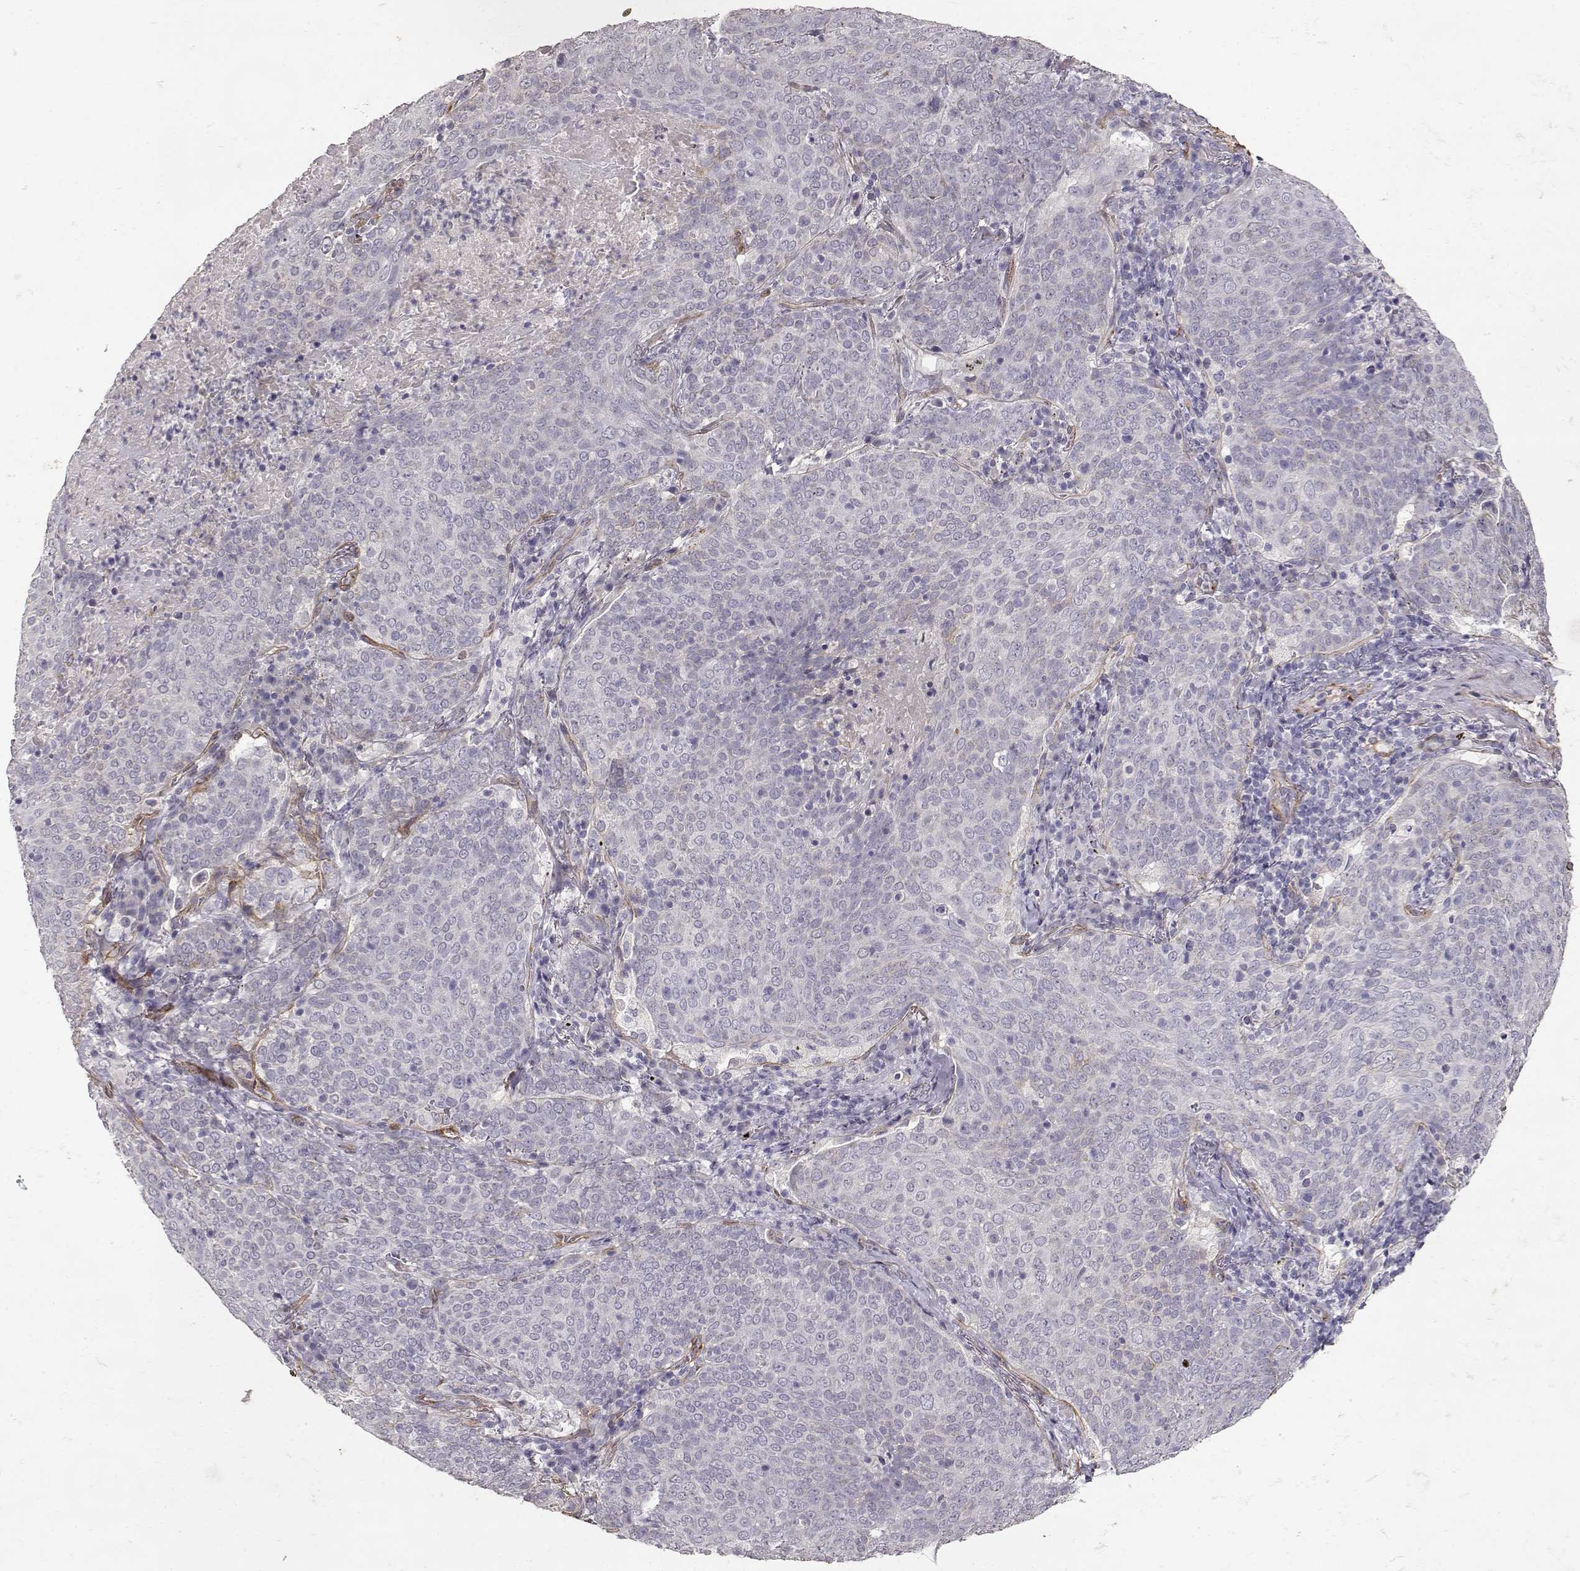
{"staining": {"intensity": "negative", "quantity": "none", "location": "none"}, "tissue": "lung cancer", "cell_type": "Tumor cells", "image_type": "cancer", "snomed": [{"axis": "morphology", "description": "Squamous cell carcinoma, NOS"}, {"axis": "topography", "description": "Lung"}], "caption": "There is no significant positivity in tumor cells of lung cancer (squamous cell carcinoma).", "gene": "LAMC1", "patient": {"sex": "male", "age": 82}}